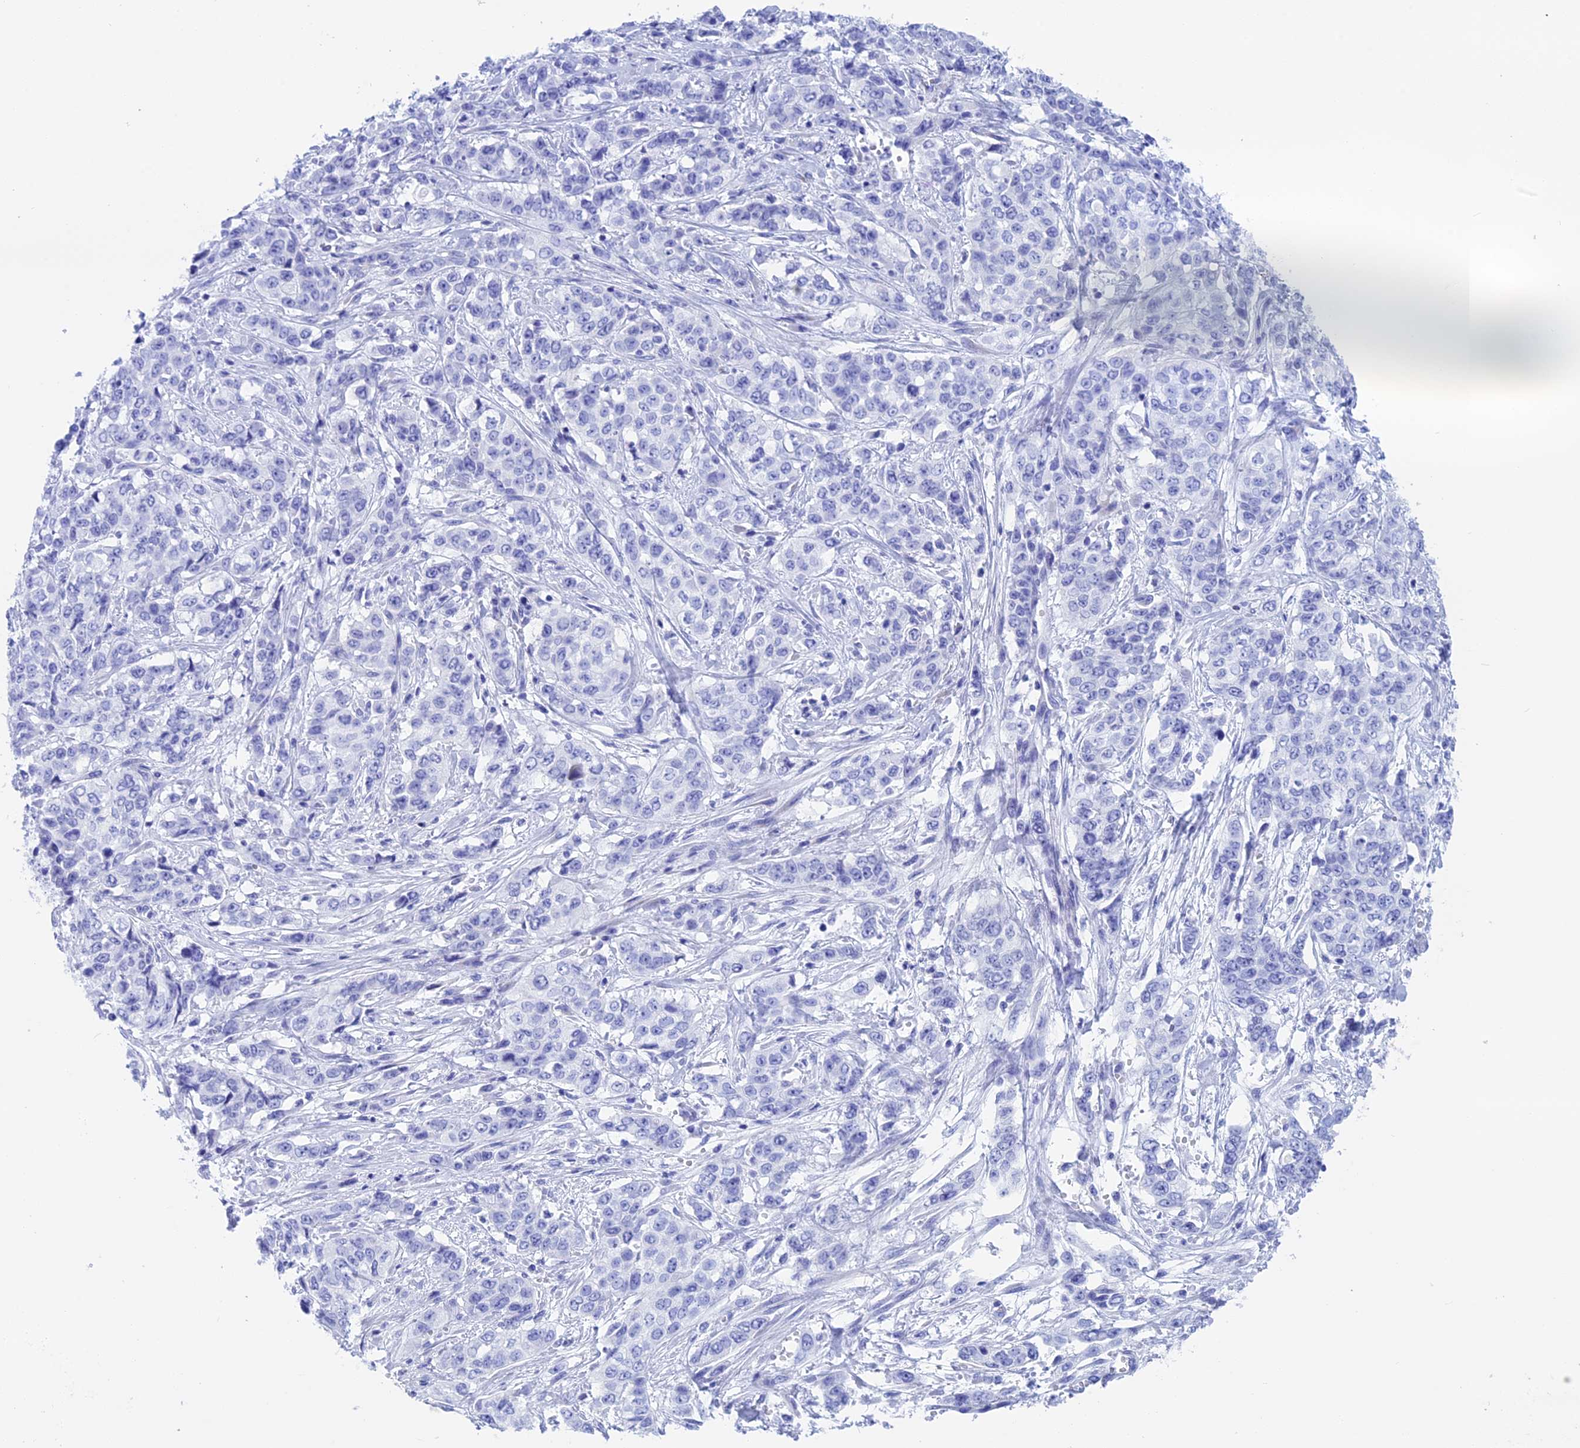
{"staining": {"intensity": "negative", "quantity": "none", "location": "none"}, "tissue": "stomach cancer", "cell_type": "Tumor cells", "image_type": "cancer", "snomed": [{"axis": "morphology", "description": "Adenocarcinoma, NOS"}, {"axis": "topography", "description": "Stomach, upper"}], "caption": "Immunohistochemistry (IHC) of human stomach adenocarcinoma demonstrates no positivity in tumor cells.", "gene": "ERICH4", "patient": {"sex": "male", "age": 62}}